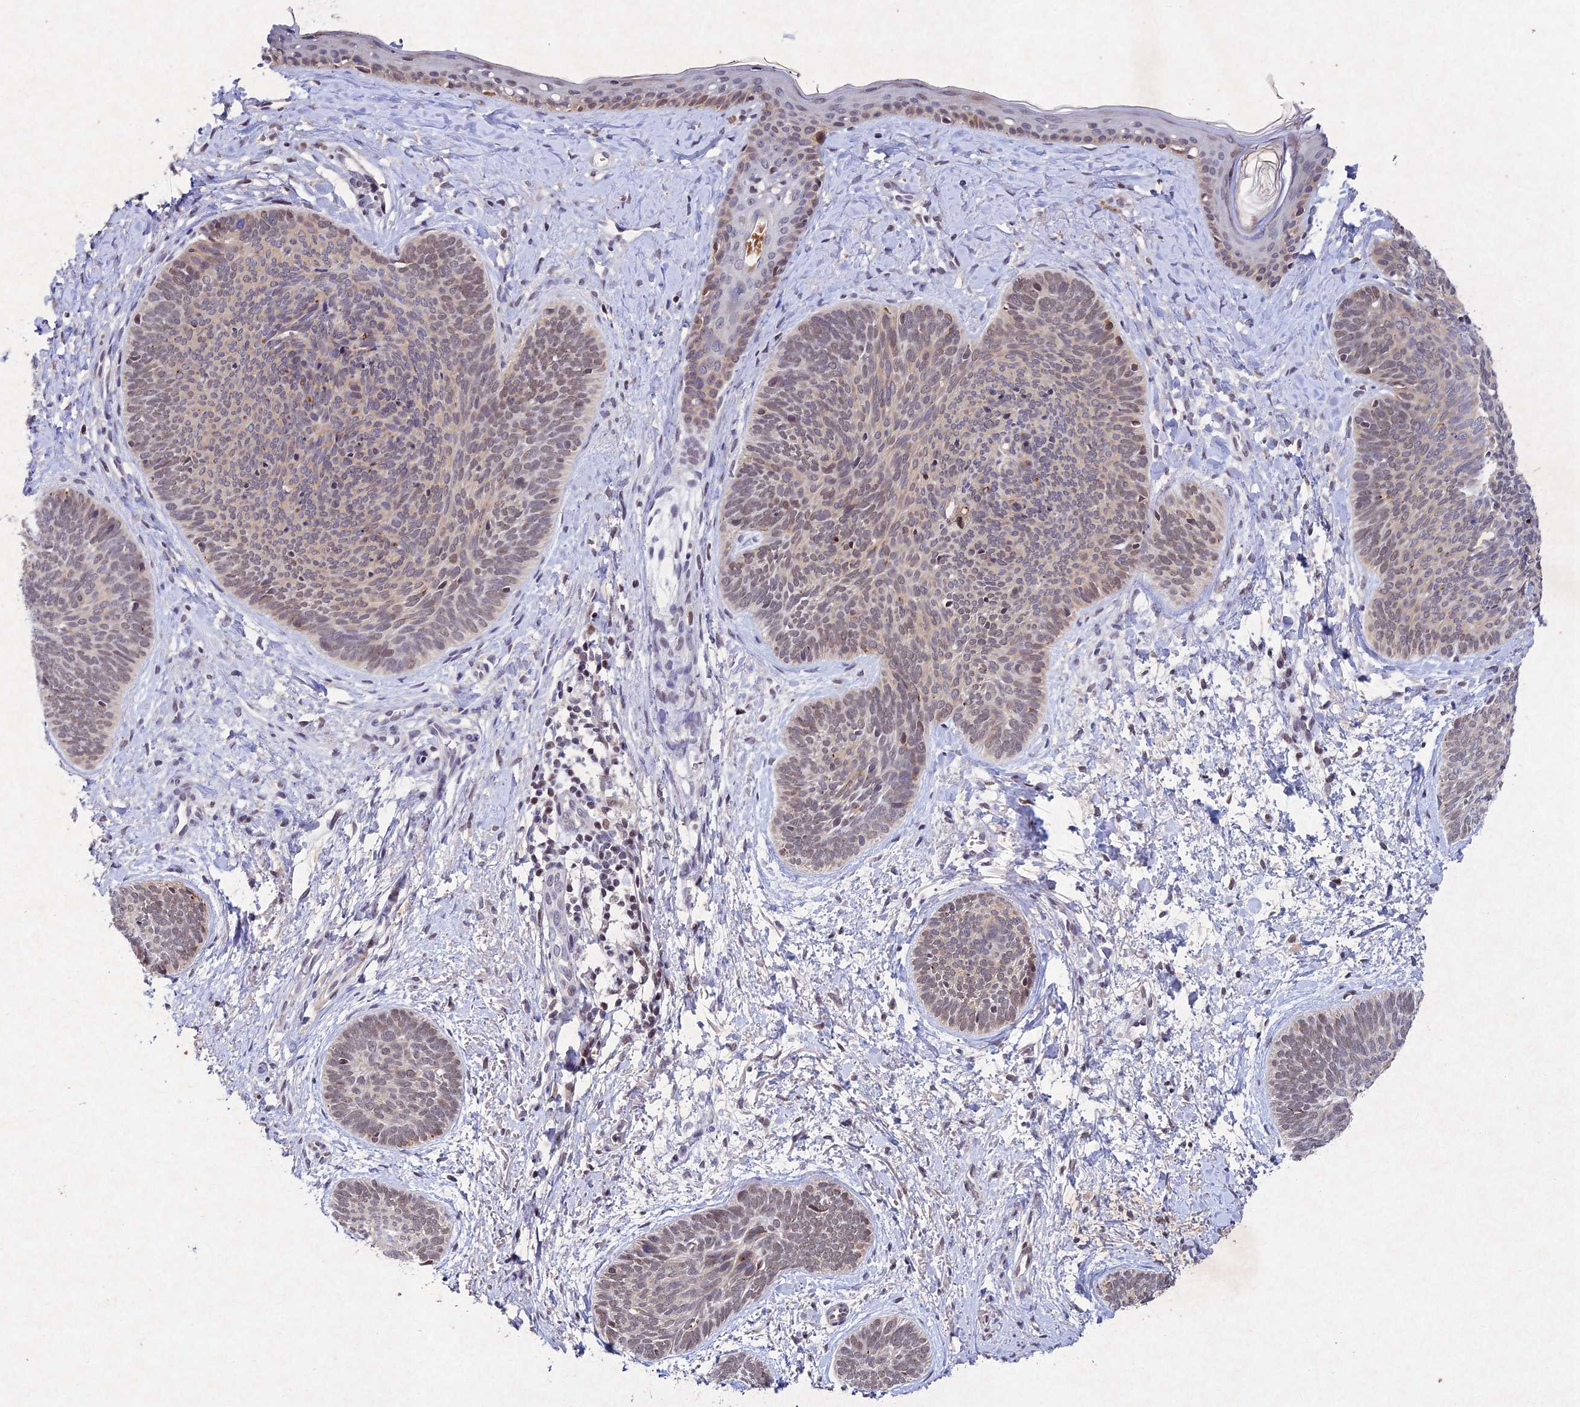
{"staining": {"intensity": "weak", "quantity": "25%-75%", "location": "nuclear"}, "tissue": "skin cancer", "cell_type": "Tumor cells", "image_type": "cancer", "snomed": [{"axis": "morphology", "description": "Basal cell carcinoma"}, {"axis": "topography", "description": "Skin"}], "caption": "This is an image of immunohistochemistry staining of basal cell carcinoma (skin), which shows weak staining in the nuclear of tumor cells.", "gene": "RAVER1", "patient": {"sex": "female", "age": 81}}